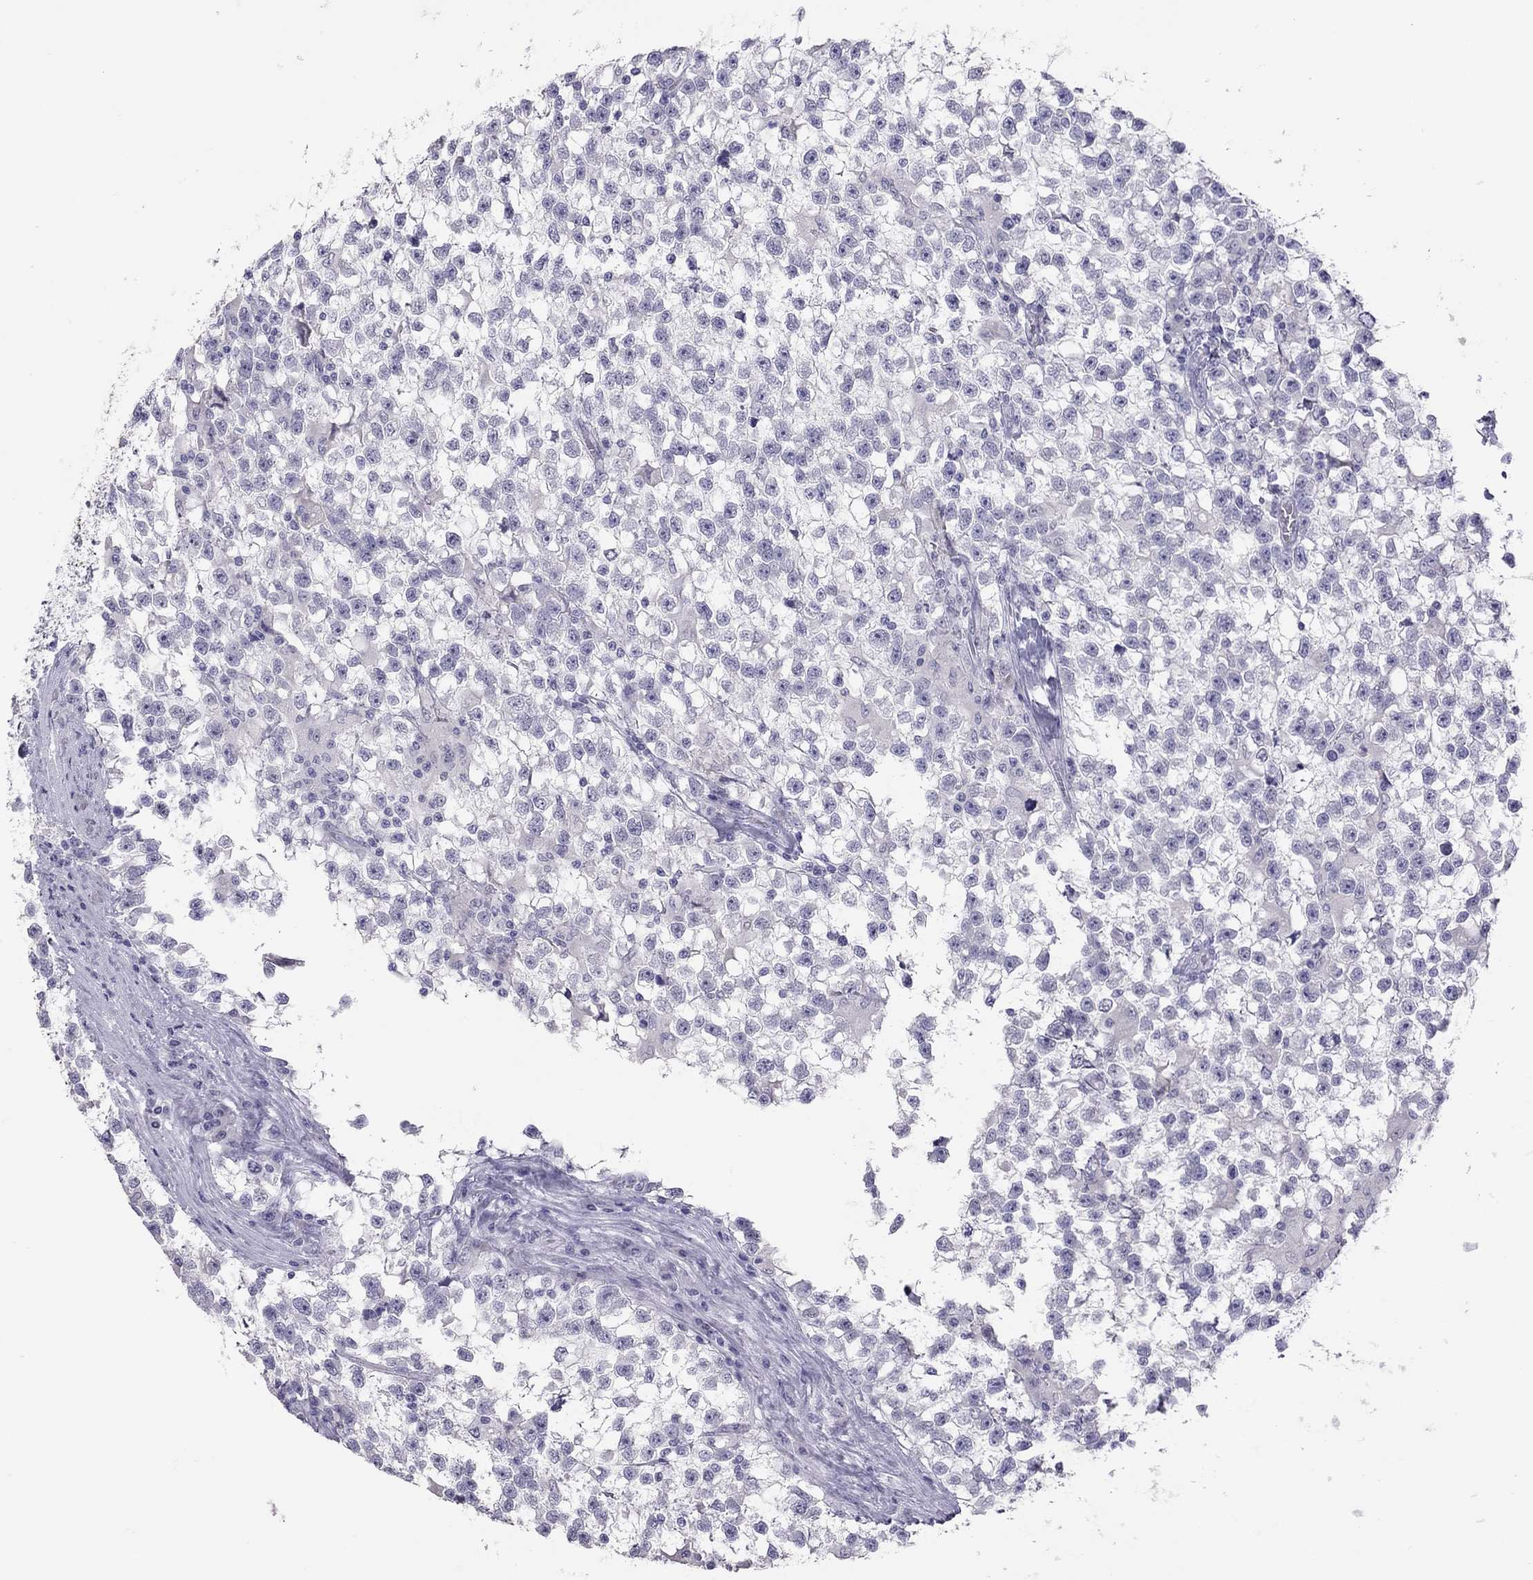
{"staining": {"intensity": "negative", "quantity": "none", "location": "none"}, "tissue": "testis cancer", "cell_type": "Tumor cells", "image_type": "cancer", "snomed": [{"axis": "morphology", "description": "Seminoma, NOS"}, {"axis": "topography", "description": "Testis"}], "caption": "DAB (3,3'-diaminobenzidine) immunohistochemical staining of testis cancer shows no significant expression in tumor cells. (Brightfield microscopy of DAB immunohistochemistry at high magnification).", "gene": "MUC16", "patient": {"sex": "male", "age": 31}}